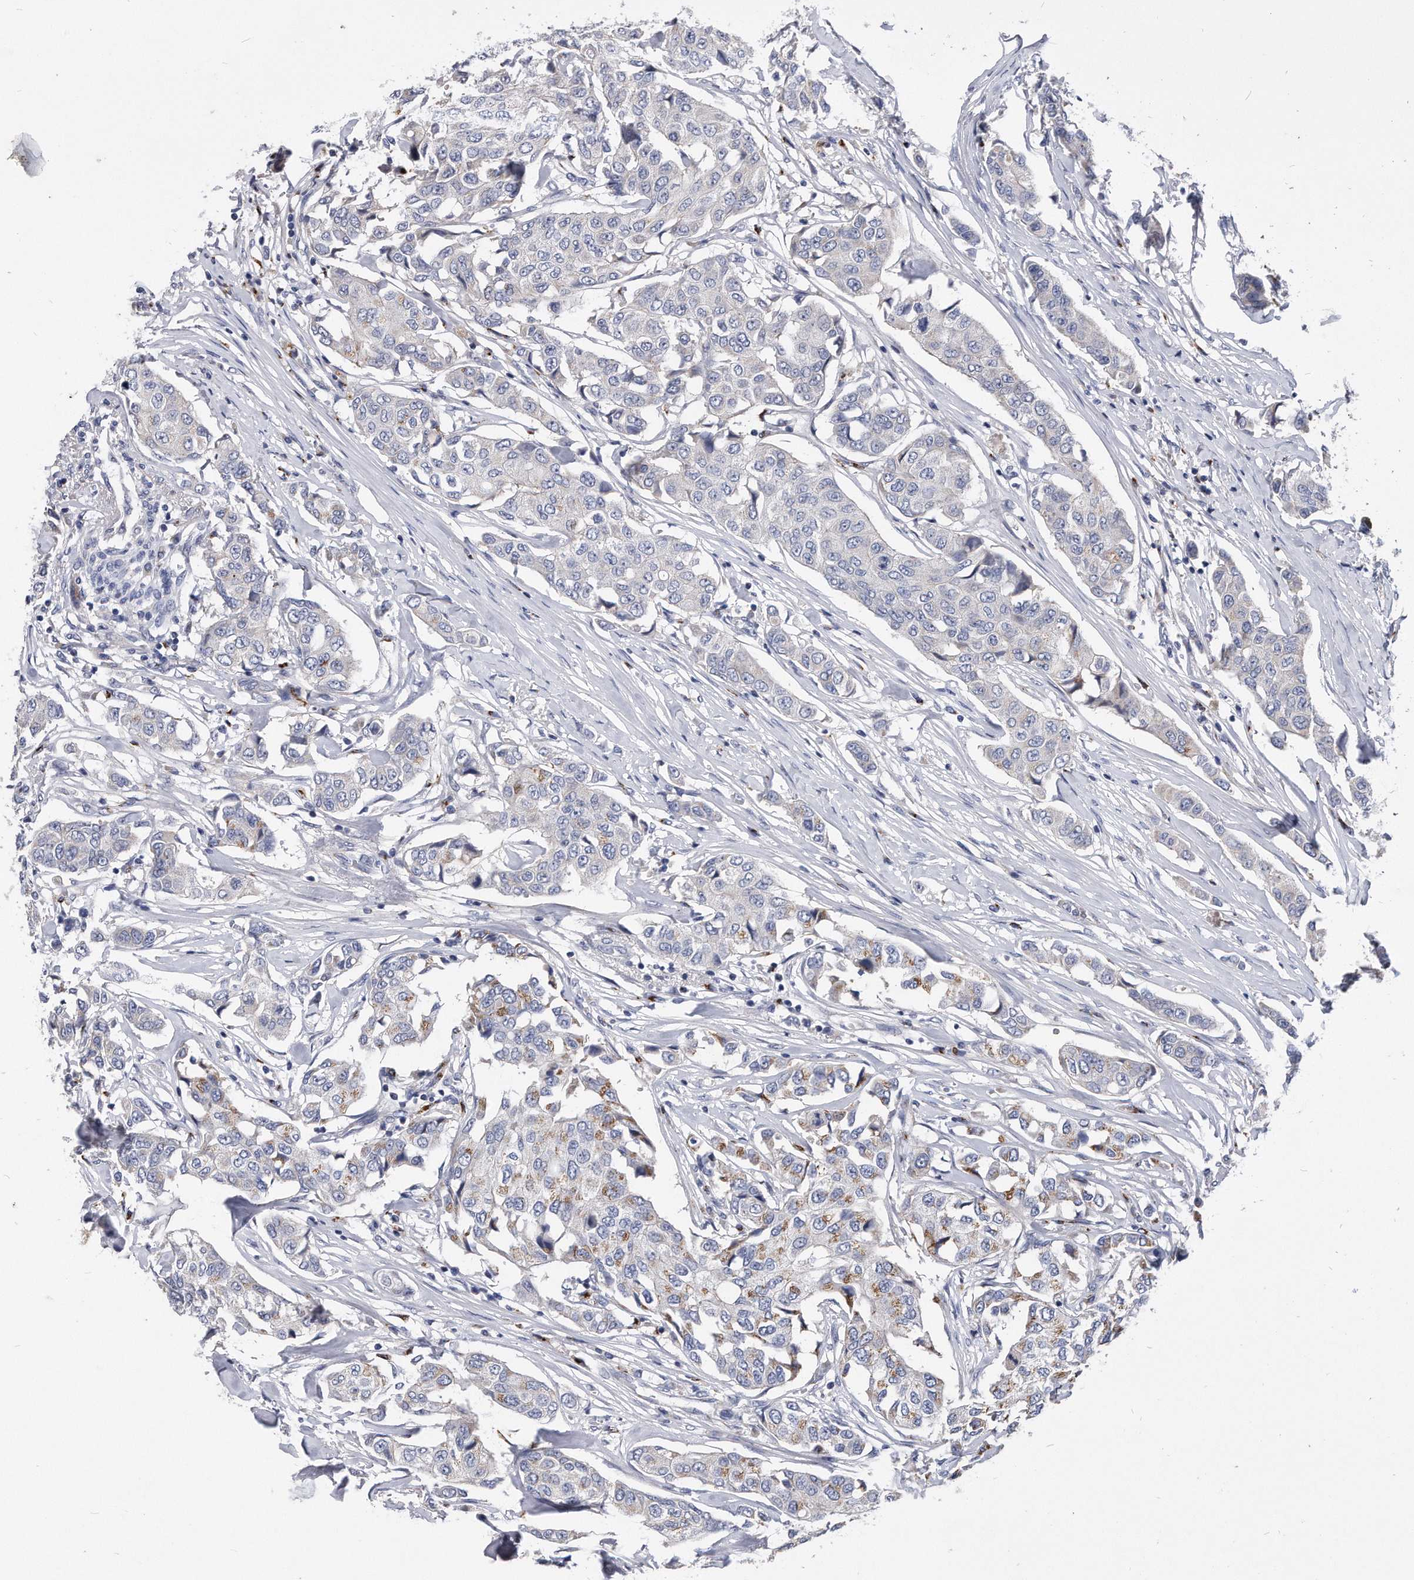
{"staining": {"intensity": "moderate", "quantity": "<25%", "location": "cytoplasmic/membranous"}, "tissue": "breast cancer", "cell_type": "Tumor cells", "image_type": "cancer", "snomed": [{"axis": "morphology", "description": "Duct carcinoma"}, {"axis": "topography", "description": "Breast"}], "caption": "This is a micrograph of immunohistochemistry staining of invasive ductal carcinoma (breast), which shows moderate positivity in the cytoplasmic/membranous of tumor cells.", "gene": "MGAT4A", "patient": {"sex": "female", "age": 80}}